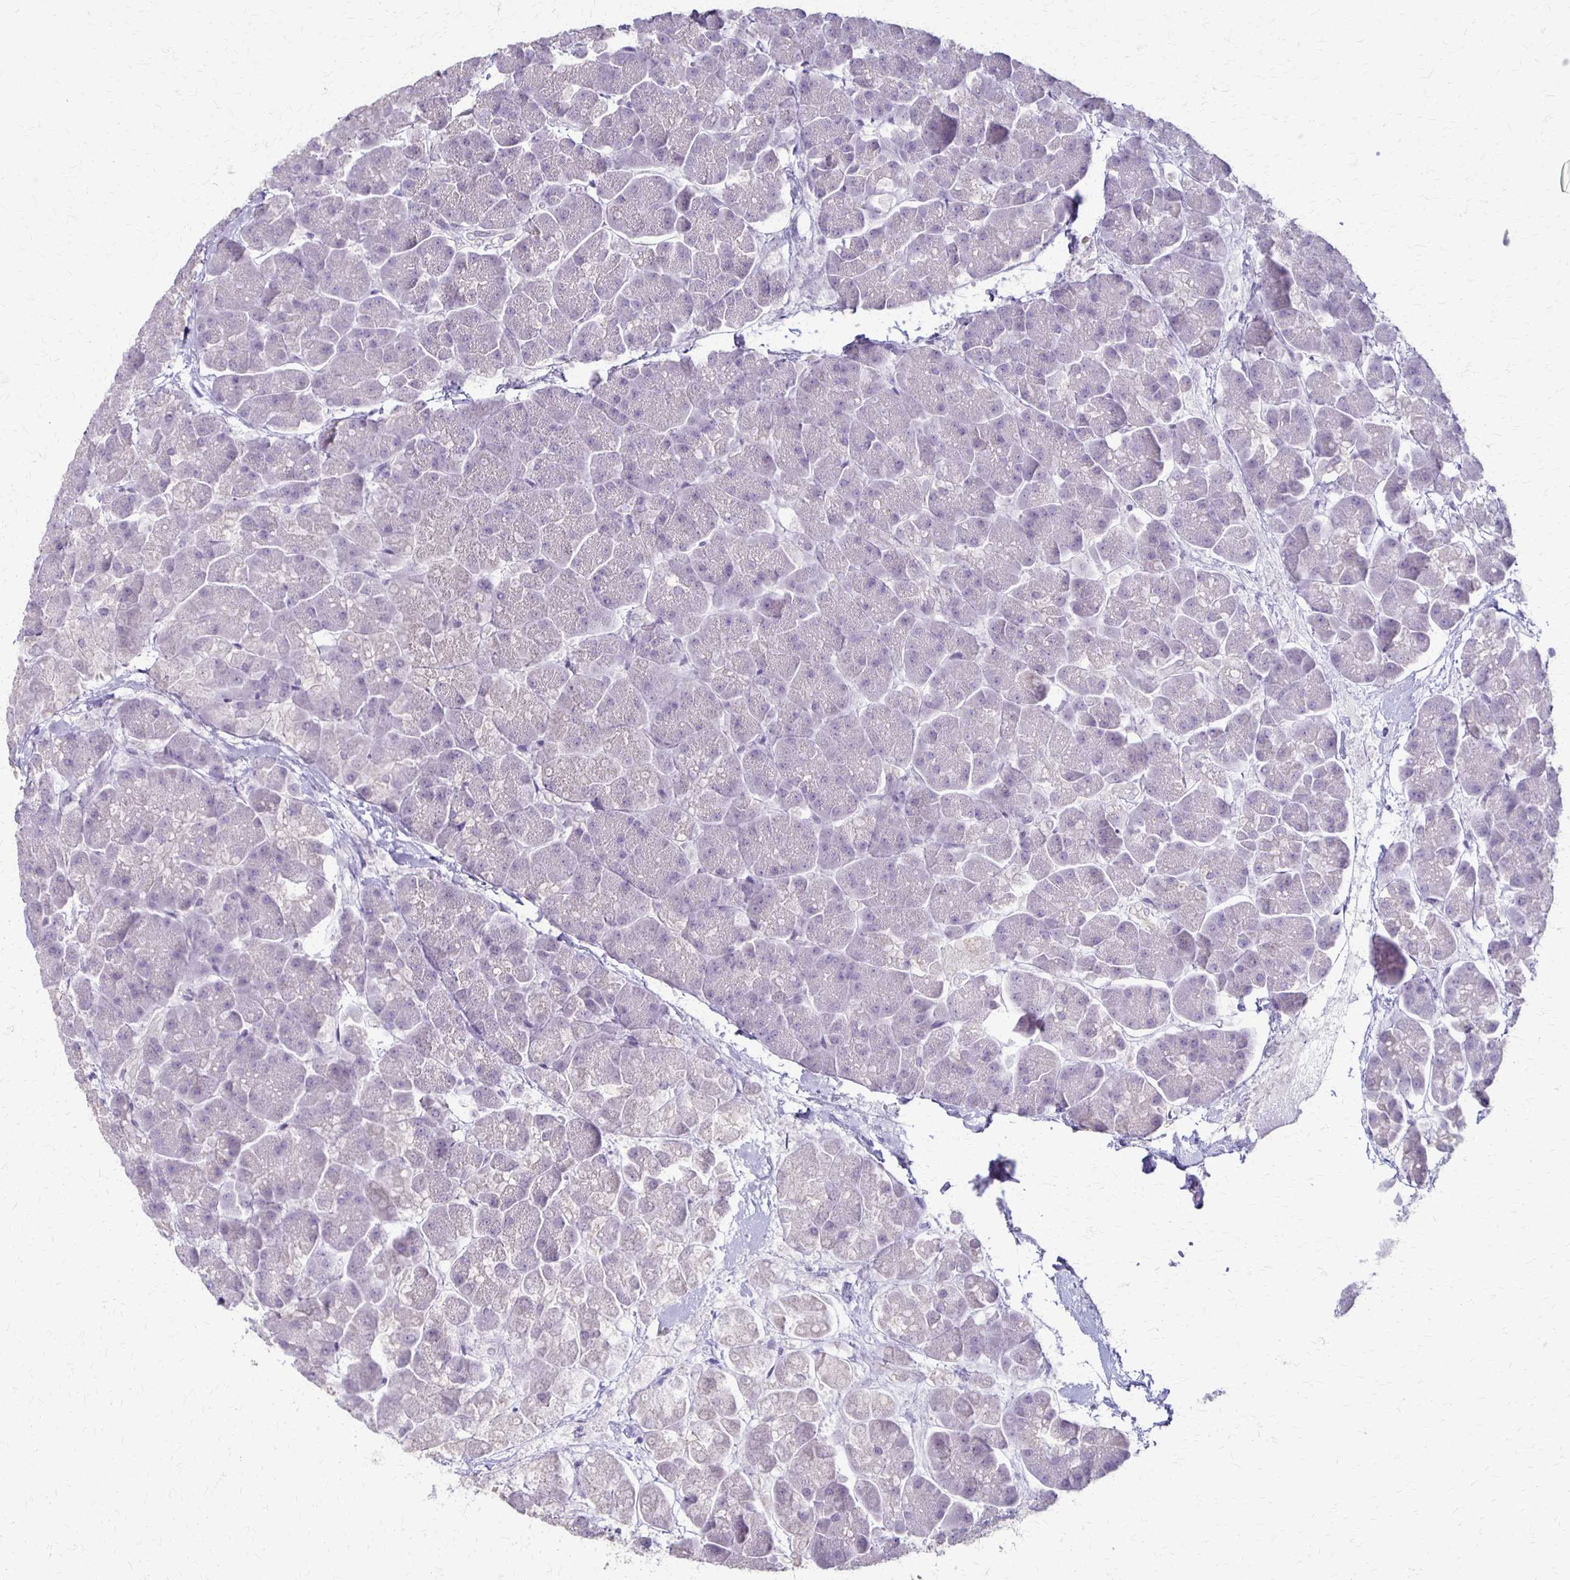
{"staining": {"intensity": "negative", "quantity": "none", "location": "none"}, "tissue": "pancreas", "cell_type": "Exocrine glandular cells", "image_type": "normal", "snomed": [{"axis": "morphology", "description": "Normal tissue, NOS"}, {"axis": "topography", "description": "Pancreas"}, {"axis": "topography", "description": "Peripheral nerve tissue"}], "caption": "Exocrine glandular cells are negative for protein expression in benign human pancreas.", "gene": "SLC35E2B", "patient": {"sex": "male", "age": 54}}